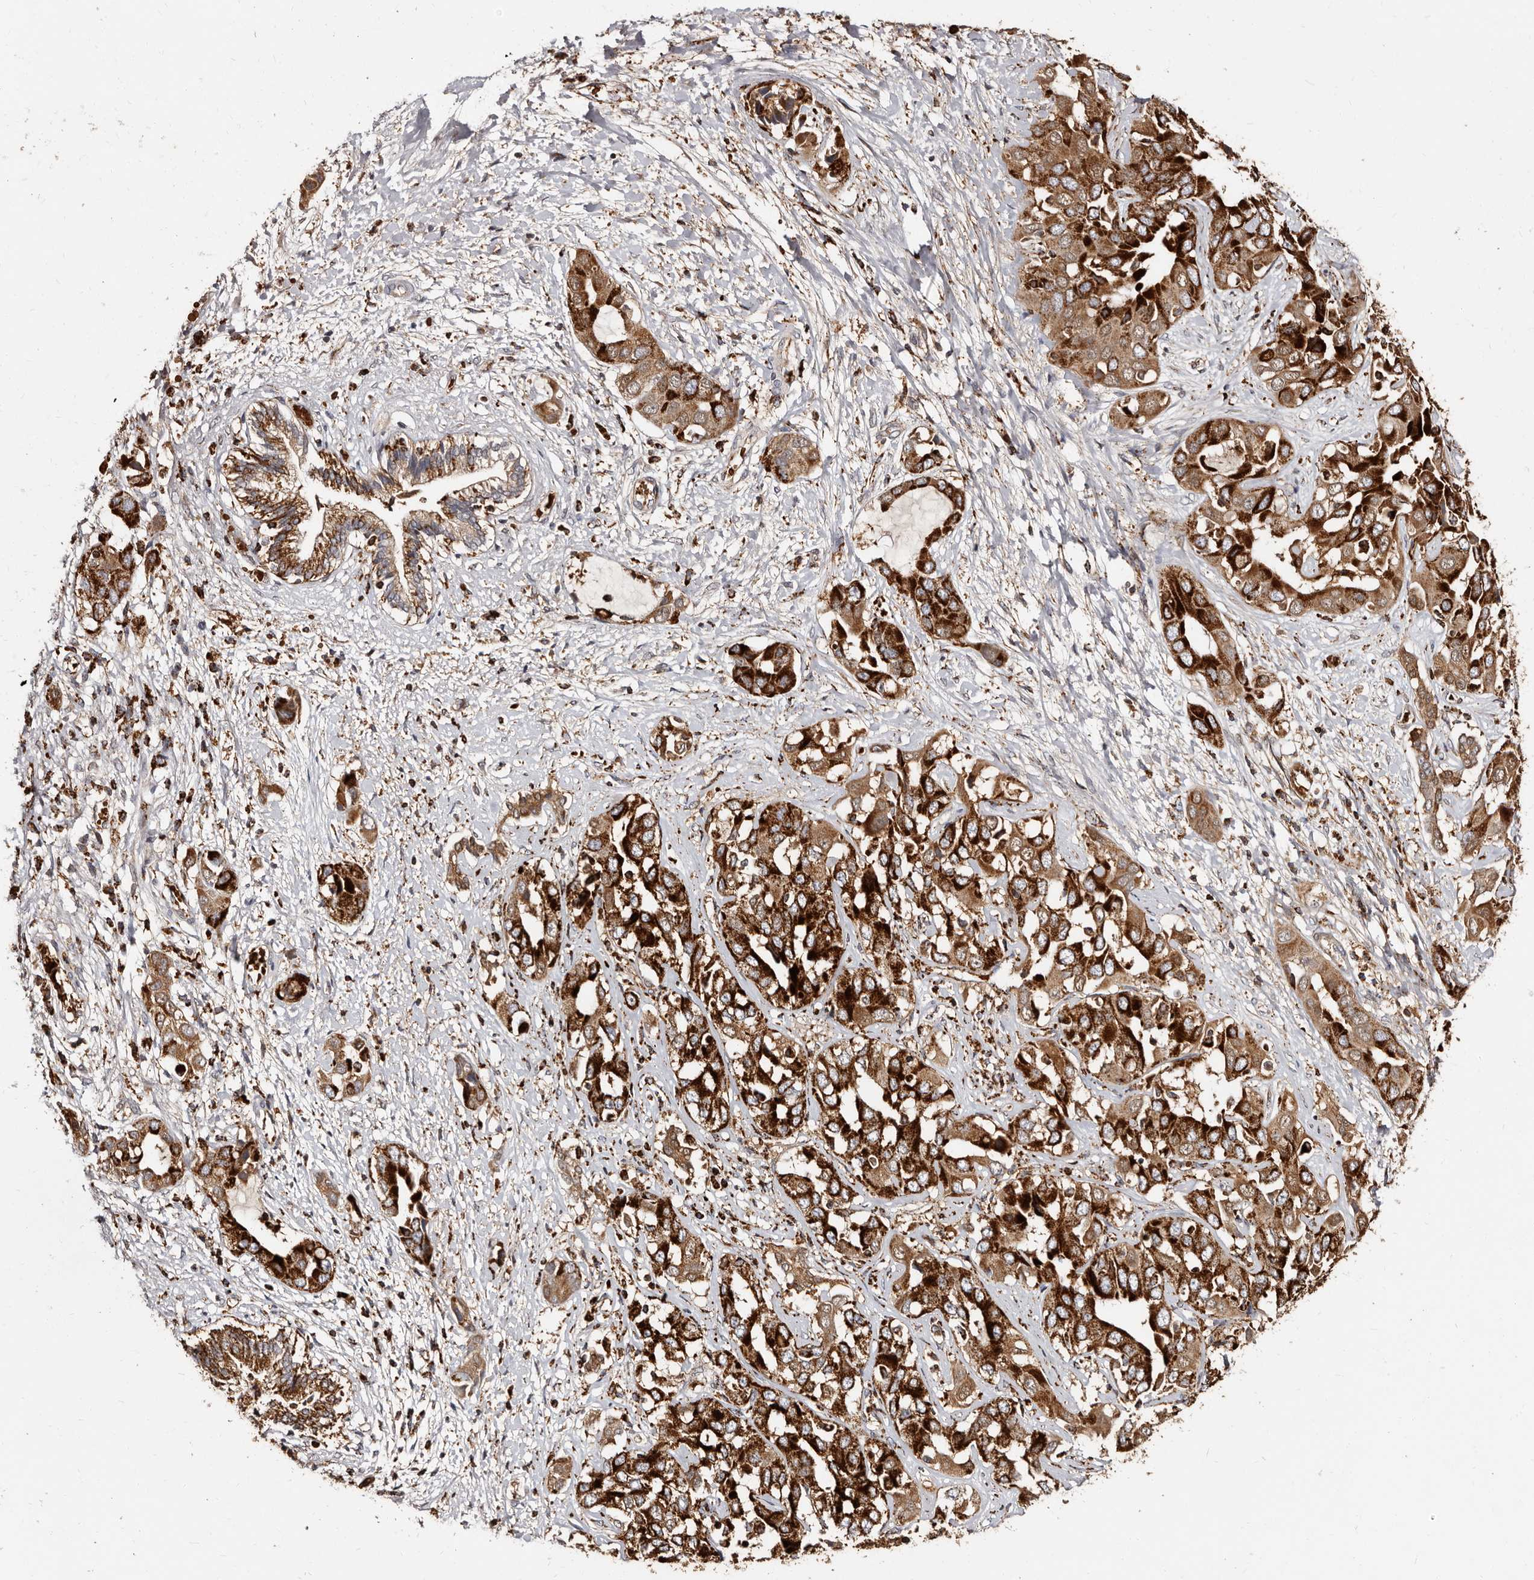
{"staining": {"intensity": "strong", "quantity": ">75%", "location": "cytoplasmic/membranous"}, "tissue": "liver cancer", "cell_type": "Tumor cells", "image_type": "cancer", "snomed": [{"axis": "morphology", "description": "Cholangiocarcinoma"}, {"axis": "topography", "description": "Liver"}], "caption": "Approximately >75% of tumor cells in liver cholangiocarcinoma exhibit strong cytoplasmic/membranous protein positivity as visualized by brown immunohistochemical staining.", "gene": "BAX", "patient": {"sex": "female", "age": 52}}